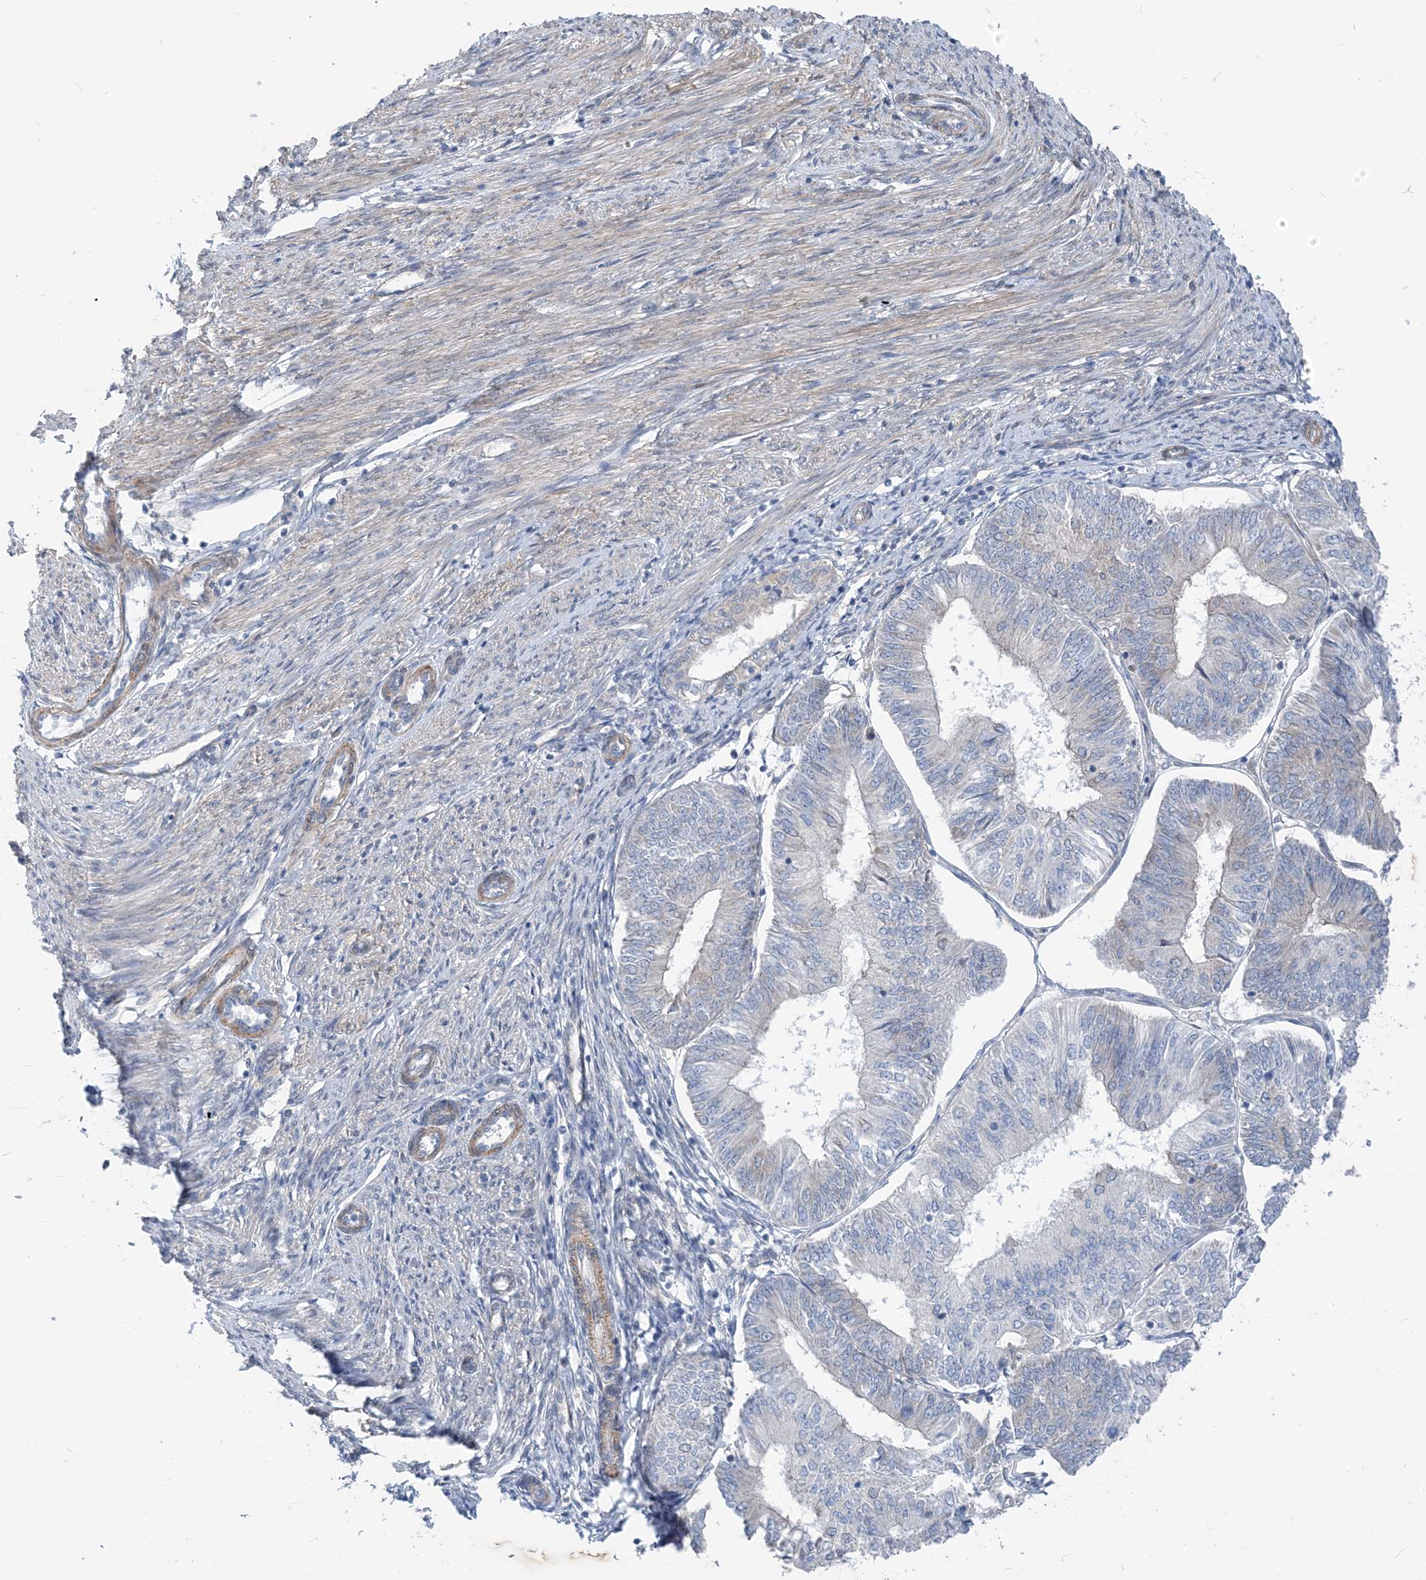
{"staining": {"intensity": "negative", "quantity": "none", "location": "none"}, "tissue": "endometrial cancer", "cell_type": "Tumor cells", "image_type": "cancer", "snomed": [{"axis": "morphology", "description": "Adenocarcinoma, NOS"}, {"axis": "topography", "description": "Endometrium"}], "caption": "Immunohistochemistry photomicrograph of endometrial cancer (adenocarcinoma) stained for a protein (brown), which demonstrates no staining in tumor cells.", "gene": "PLEKHA3", "patient": {"sex": "female", "age": 58}}